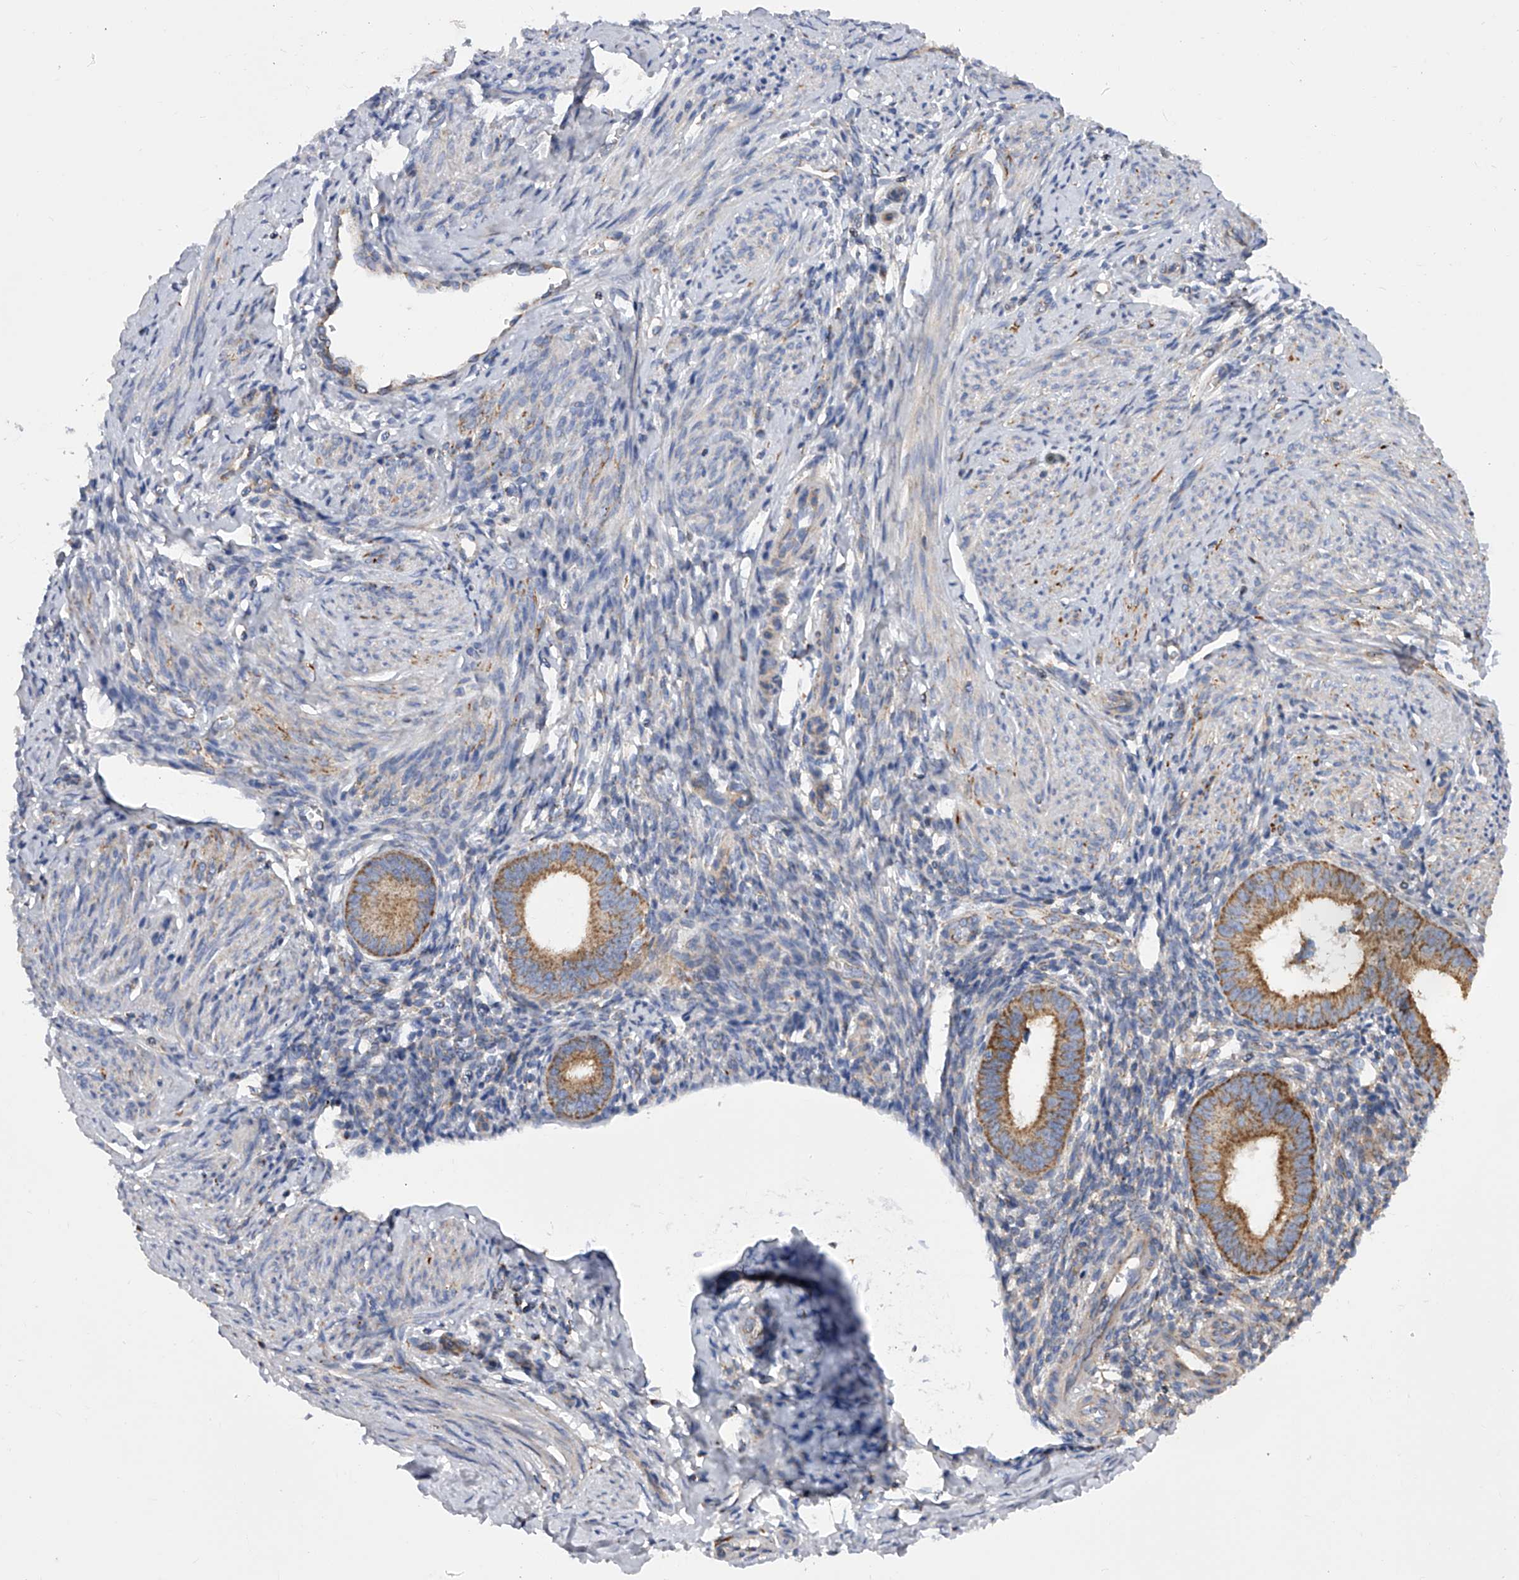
{"staining": {"intensity": "negative", "quantity": "none", "location": "none"}, "tissue": "endometrium", "cell_type": "Cells in endometrial stroma", "image_type": "normal", "snomed": [{"axis": "morphology", "description": "Normal tissue, NOS"}, {"axis": "topography", "description": "Uterus"}, {"axis": "topography", "description": "Endometrium"}], "caption": "Protein analysis of unremarkable endometrium shows no significant staining in cells in endometrial stroma. (DAB (3,3'-diaminobenzidine) immunohistochemistry, high magnification).", "gene": "PDSS2", "patient": {"sex": "female", "age": 48}}